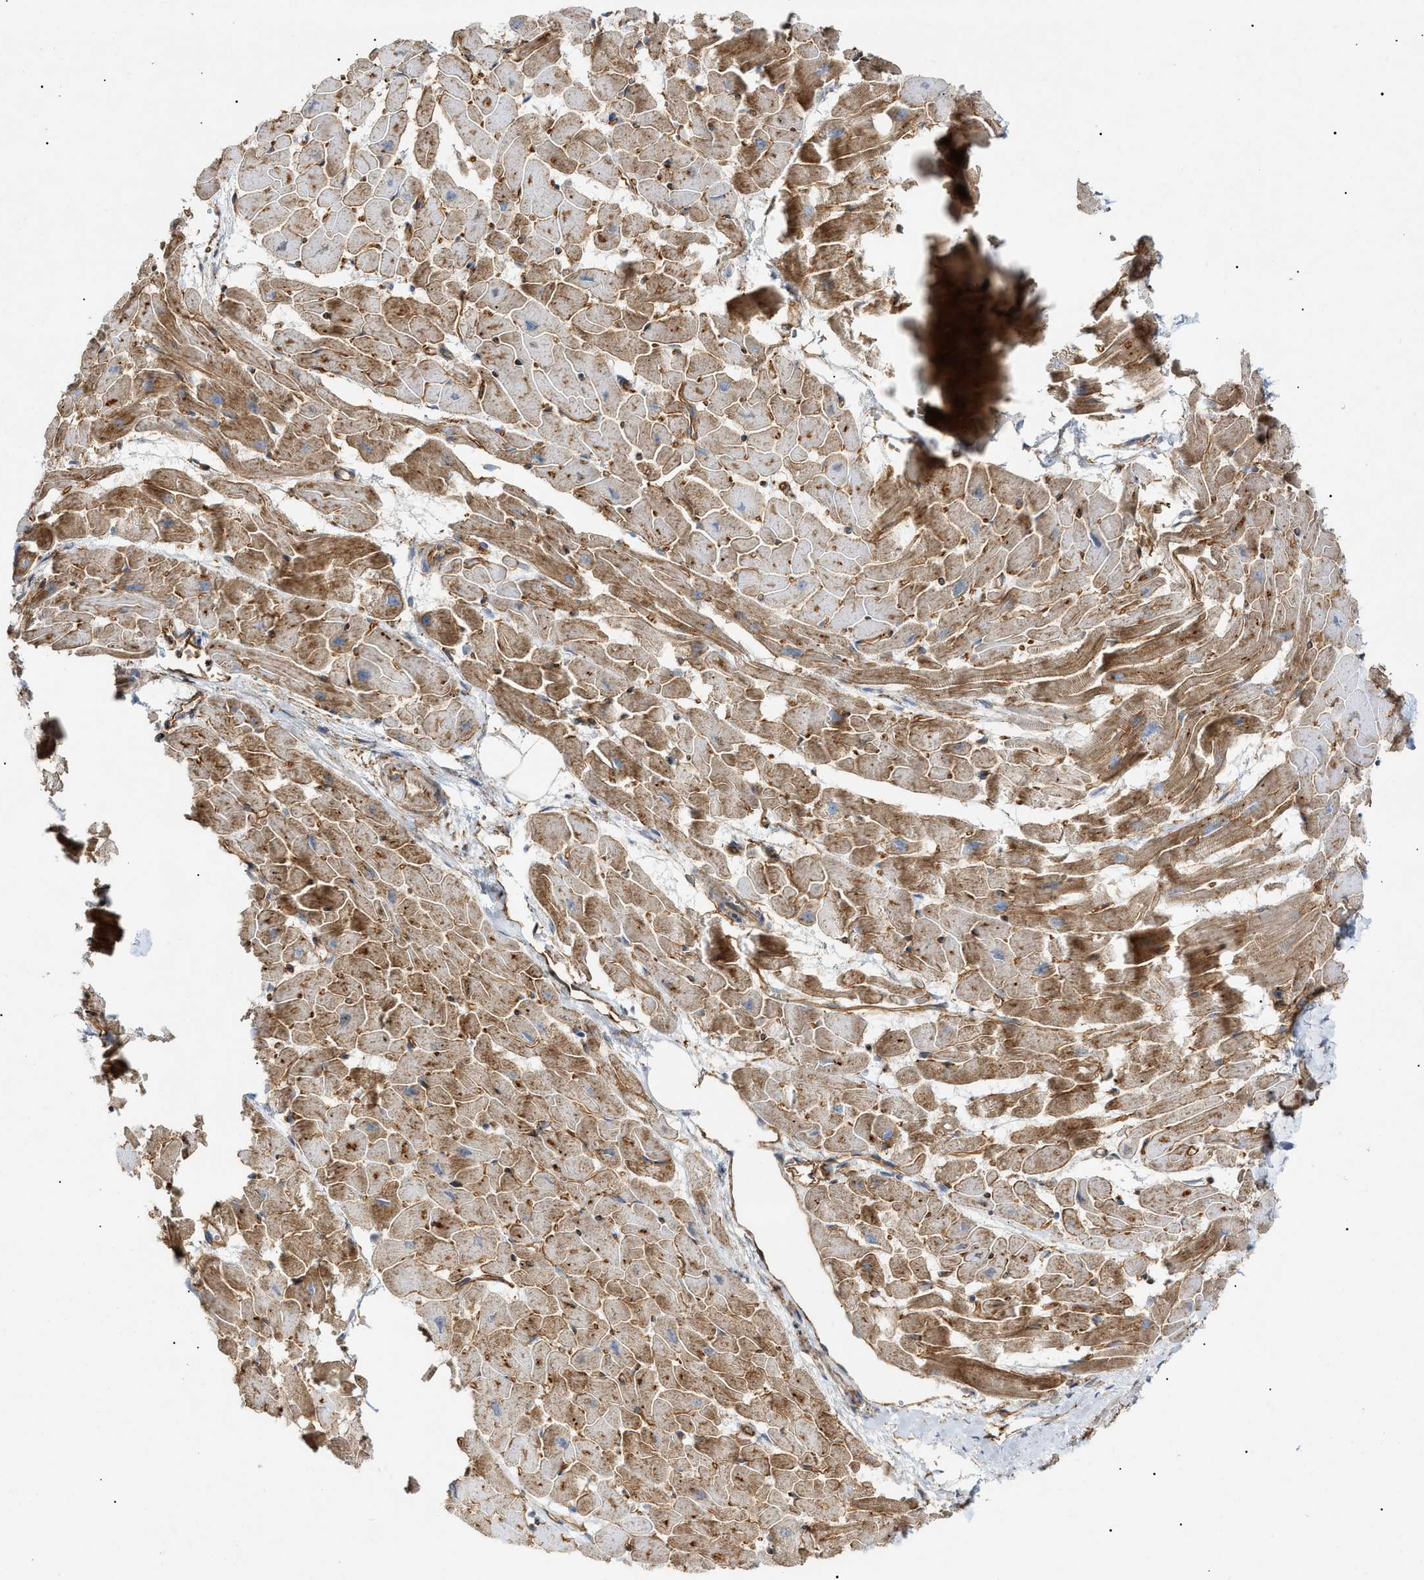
{"staining": {"intensity": "moderate", "quantity": ">75%", "location": "cytoplasmic/membranous"}, "tissue": "heart muscle", "cell_type": "Cardiomyocytes", "image_type": "normal", "snomed": [{"axis": "morphology", "description": "Normal tissue, NOS"}, {"axis": "topography", "description": "Heart"}], "caption": "About >75% of cardiomyocytes in benign heart muscle demonstrate moderate cytoplasmic/membranous protein expression as visualized by brown immunohistochemical staining.", "gene": "ZFHX2", "patient": {"sex": "female", "age": 19}}